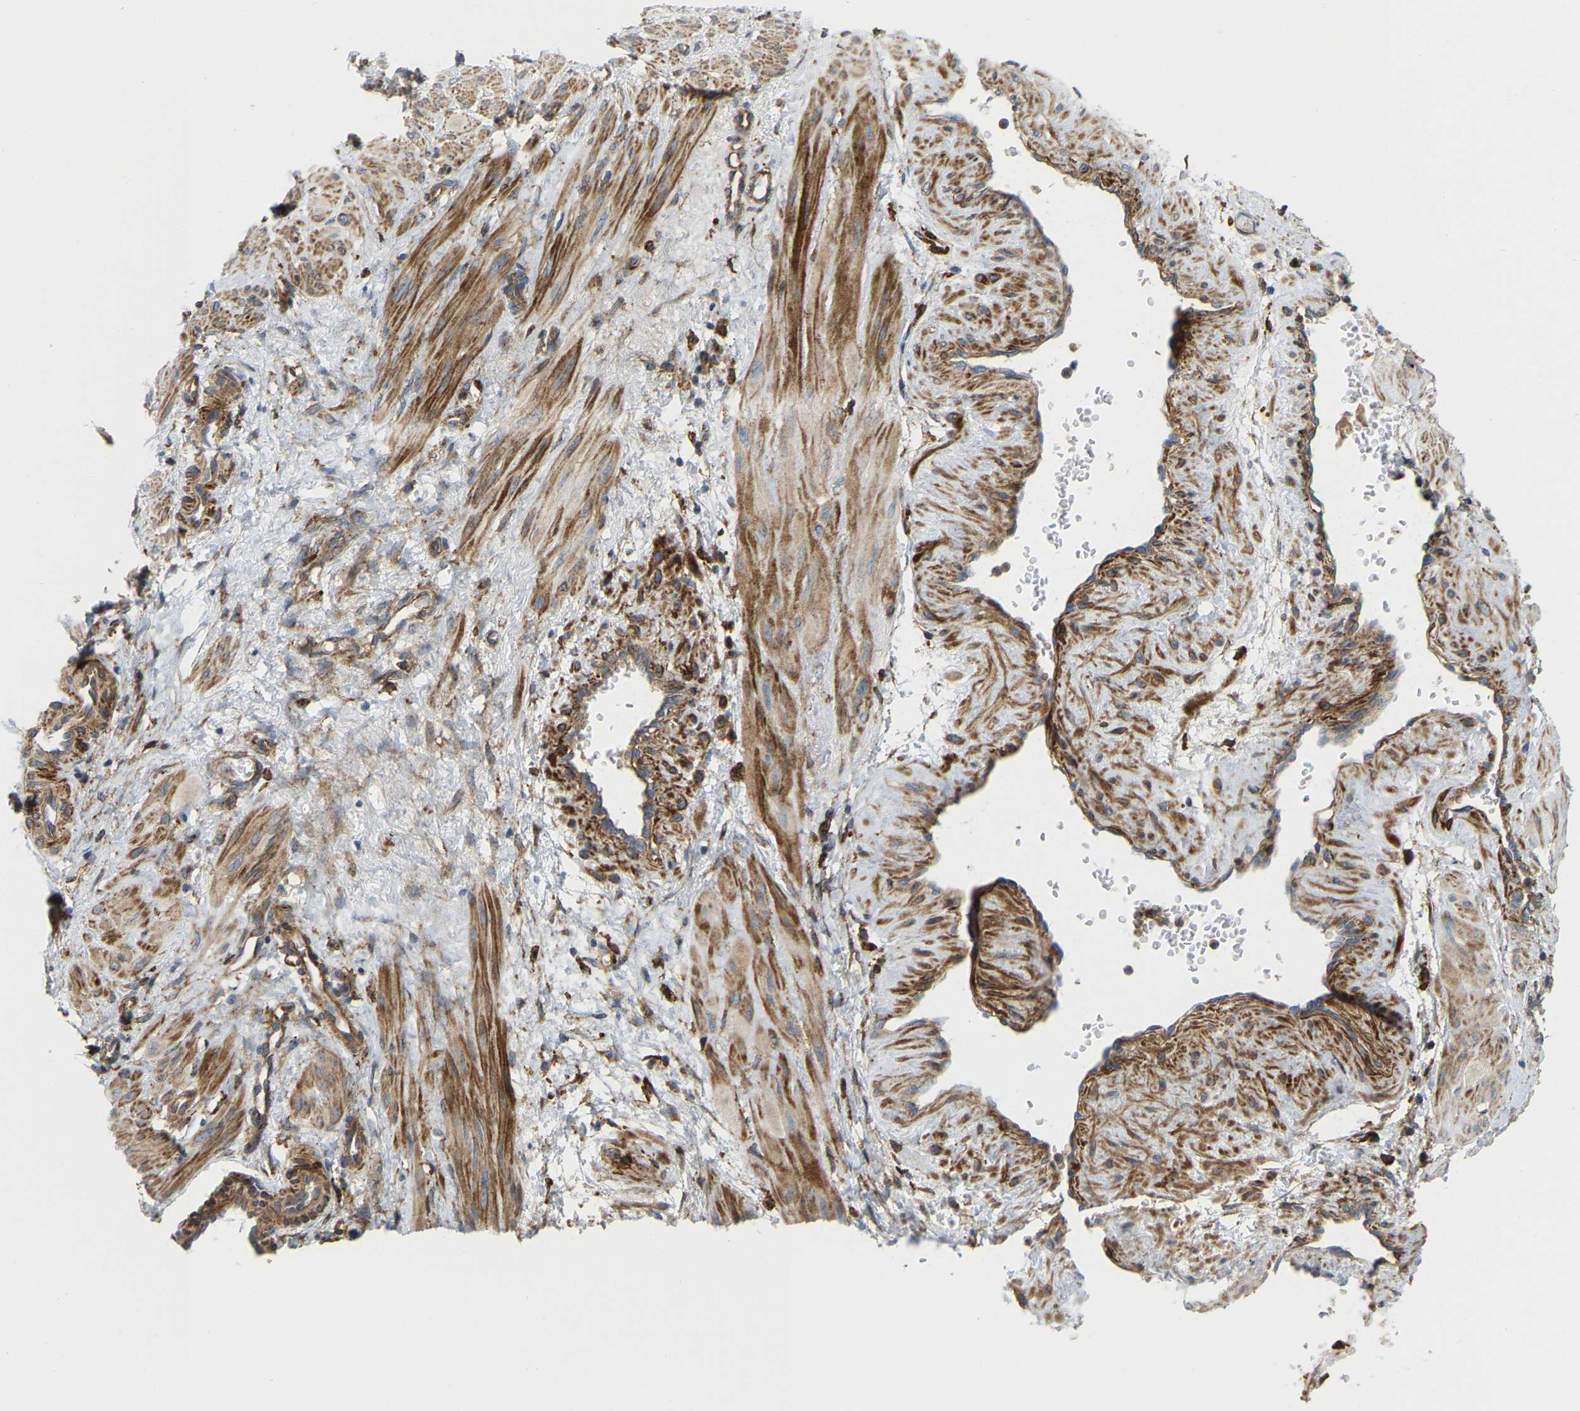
{"staining": {"intensity": "moderate", "quantity": ">75%", "location": "cytoplasmic/membranous"}, "tissue": "smooth muscle", "cell_type": "Smooth muscle cells", "image_type": "normal", "snomed": [{"axis": "morphology", "description": "Normal tissue, NOS"}, {"axis": "topography", "description": "Endometrium"}], "caption": "A high-resolution image shows immunohistochemistry (IHC) staining of normal smooth muscle, which reveals moderate cytoplasmic/membranous positivity in about >75% of smooth muscle cells.", "gene": "PICALM", "patient": {"sex": "female", "age": 33}}